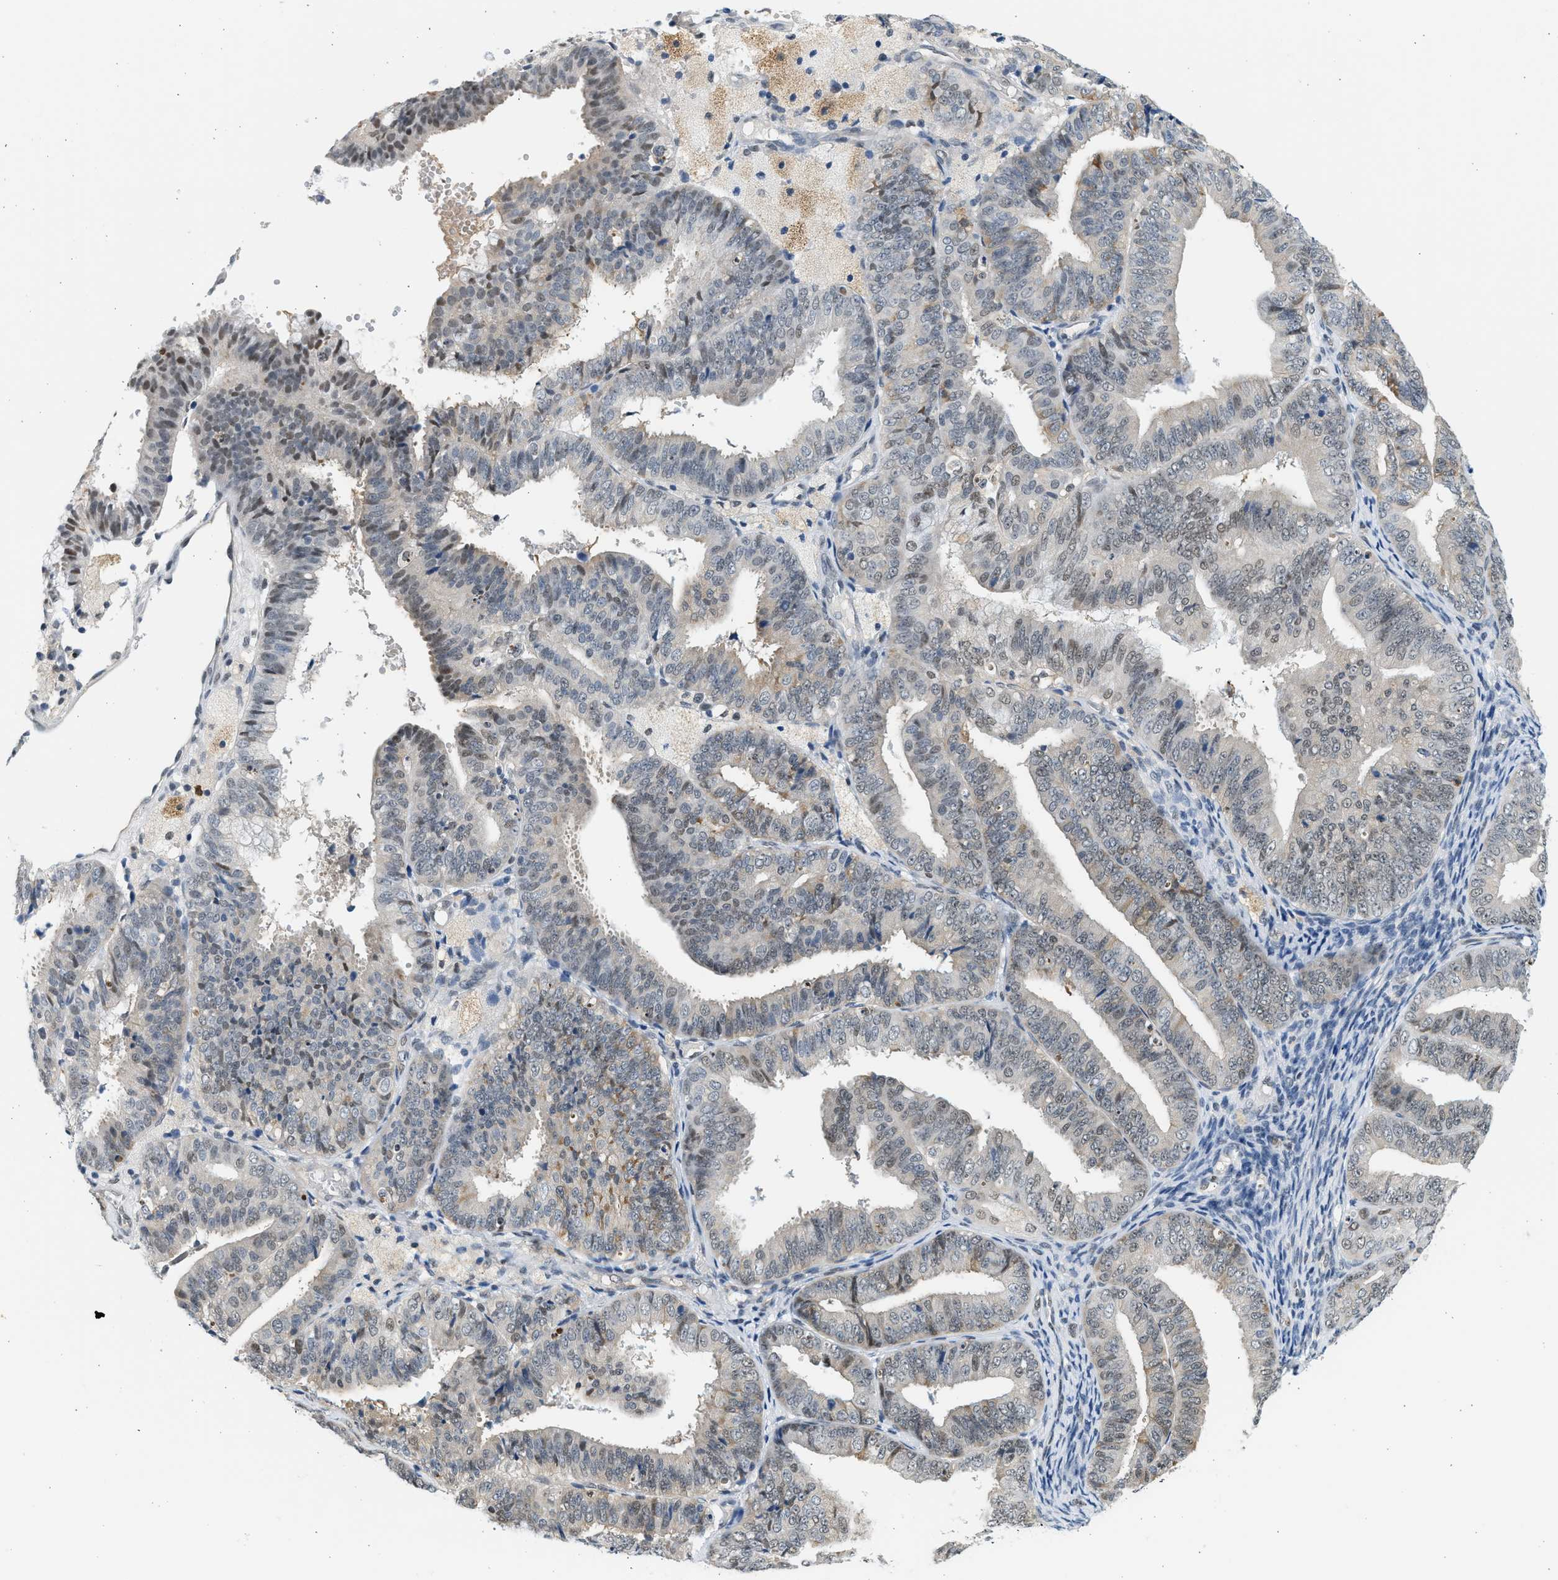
{"staining": {"intensity": "weak", "quantity": ">75%", "location": "nuclear"}, "tissue": "endometrial cancer", "cell_type": "Tumor cells", "image_type": "cancer", "snomed": [{"axis": "morphology", "description": "Adenocarcinoma, NOS"}, {"axis": "topography", "description": "Endometrium"}], "caption": "This is a histology image of immunohistochemistry (IHC) staining of endometrial cancer, which shows weak positivity in the nuclear of tumor cells.", "gene": "HIPK1", "patient": {"sex": "female", "age": 63}}